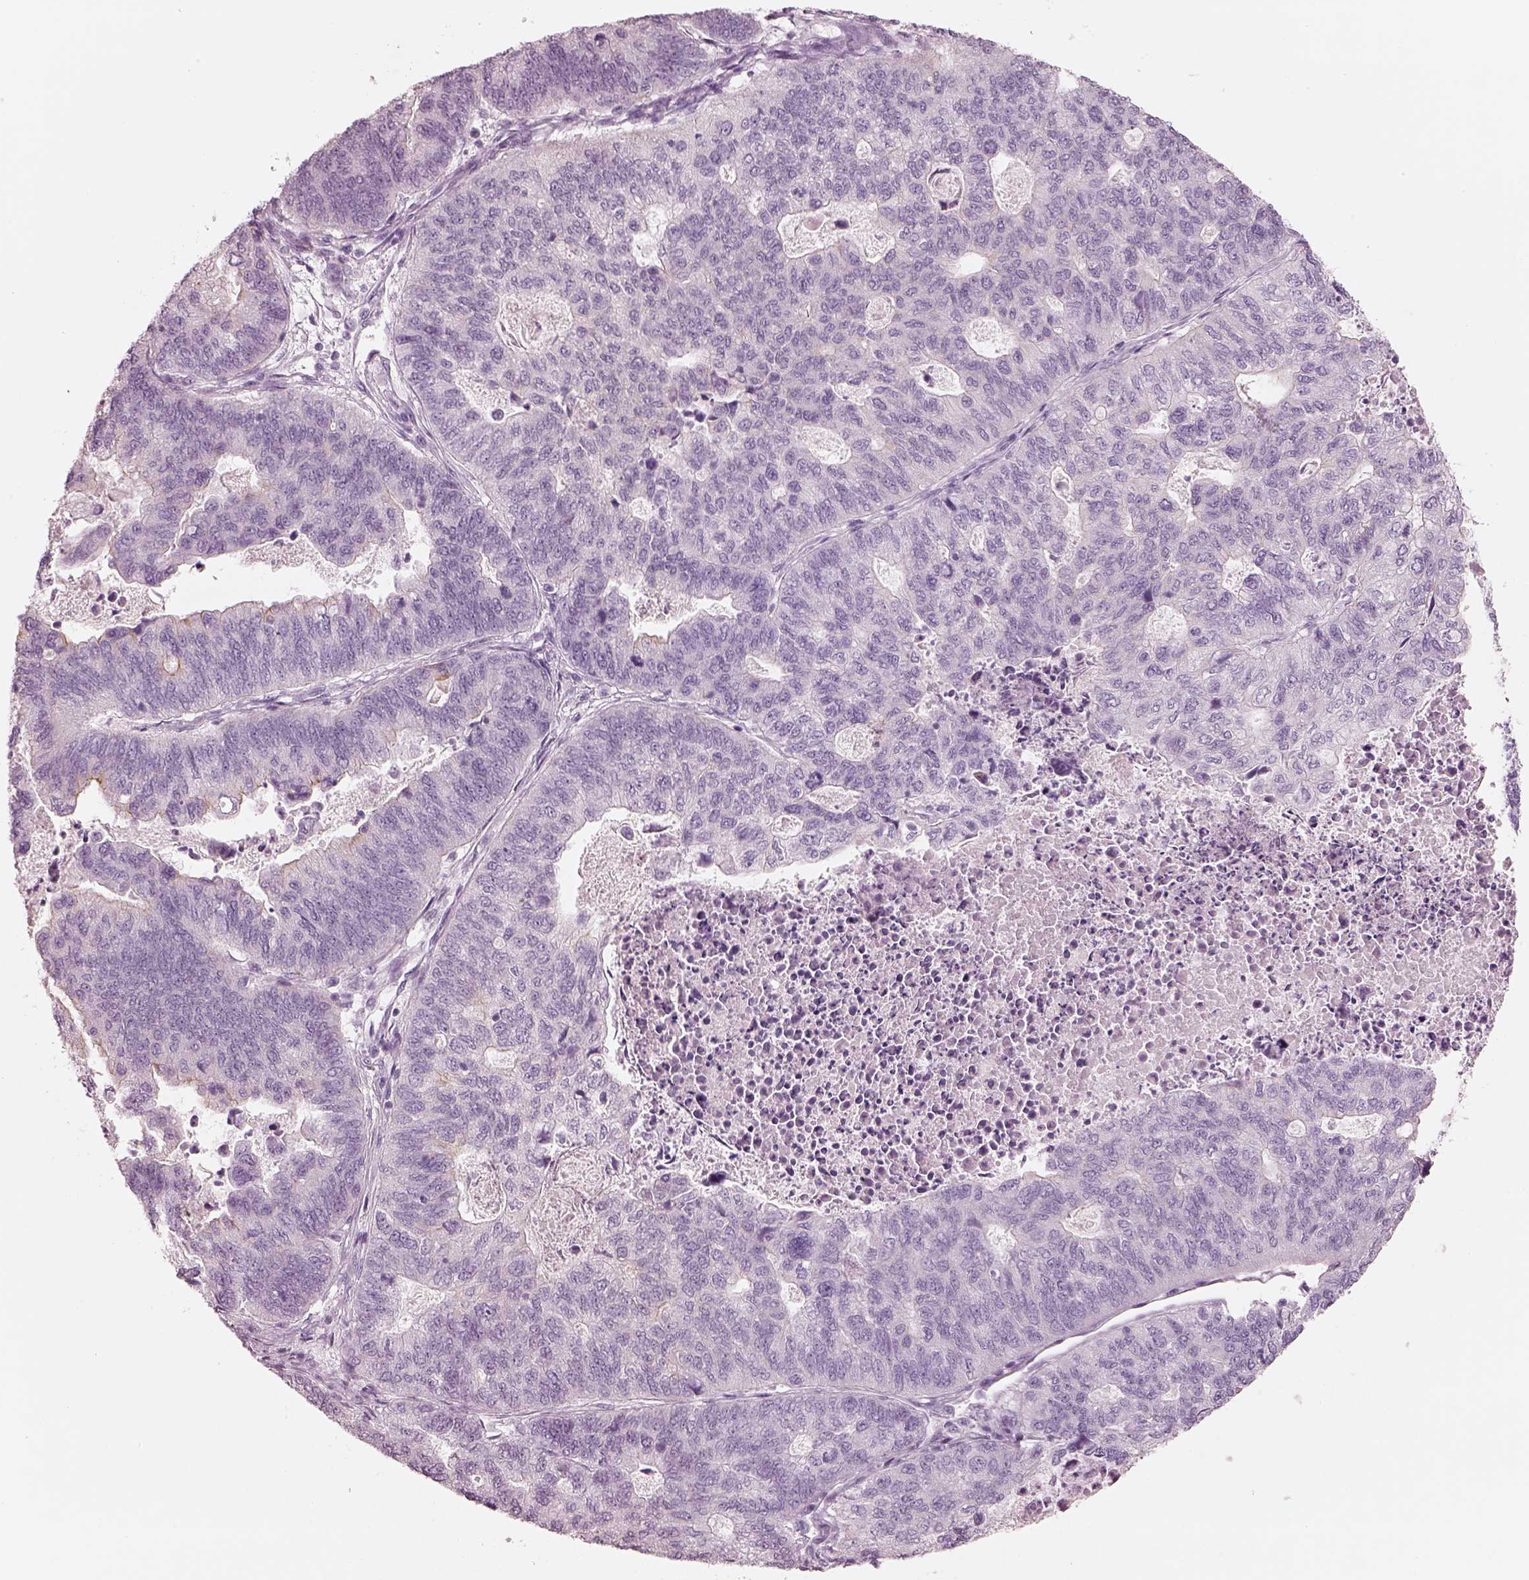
{"staining": {"intensity": "moderate", "quantity": "<25%", "location": "cytoplasmic/membranous"}, "tissue": "stomach cancer", "cell_type": "Tumor cells", "image_type": "cancer", "snomed": [{"axis": "morphology", "description": "Adenocarcinoma, NOS"}, {"axis": "topography", "description": "Stomach, upper"}], "caption": "The micrograph shows staining of stomach cancer, revealing moderate cytoplasmic/membranous protein staining (brown color) within tumor cells.", "gene": "PON3", "patient": {"sex": "female", "age": 67}}